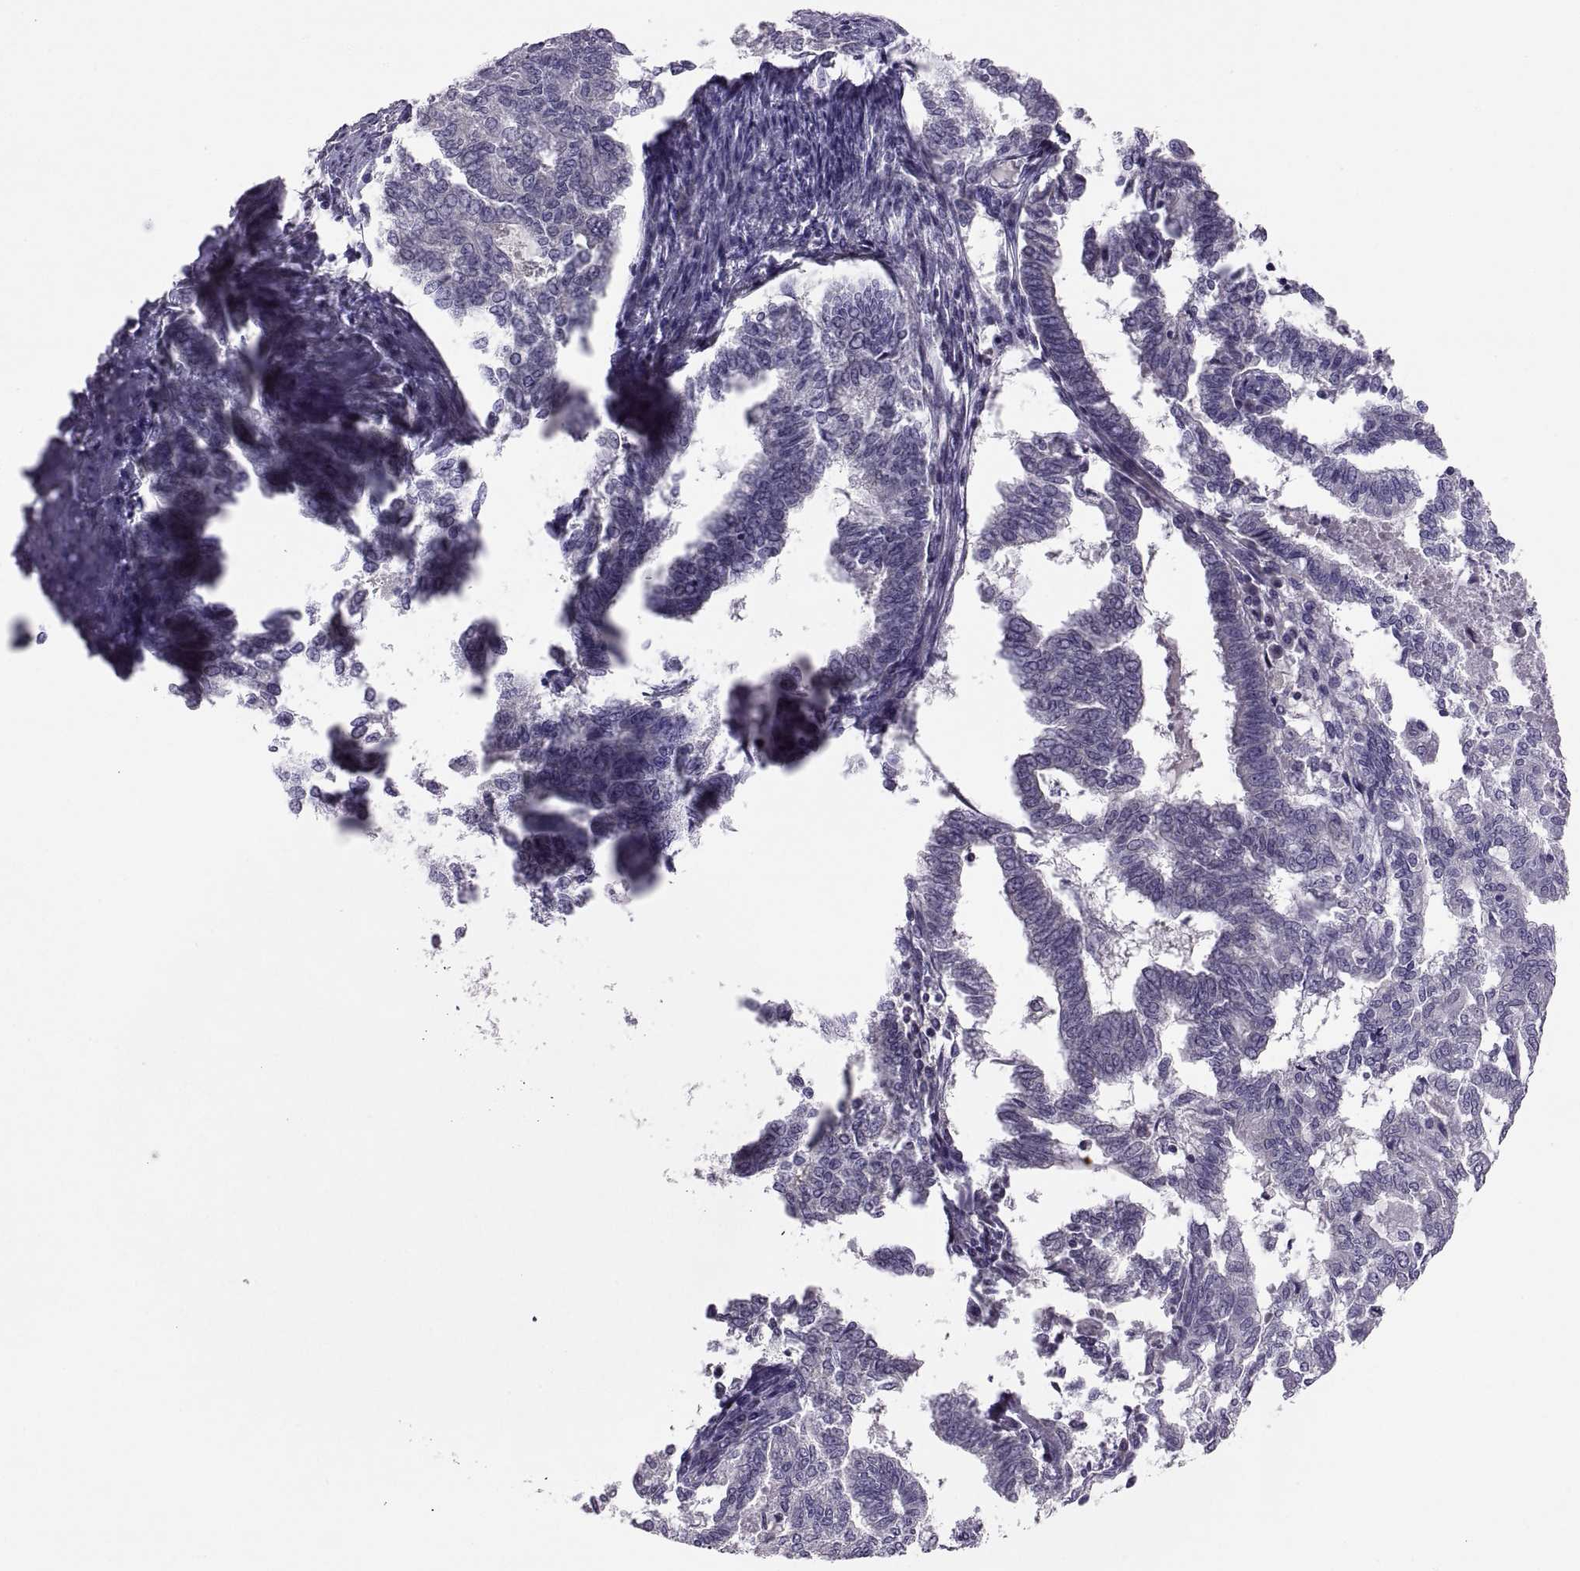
{"staining": {"intensity": "negative", "quantity": "none", "location": "none"}, "tissue": "endometrial cancer", "cell_type": "Tumor cells", "image_type": "cancer", "snomed": [{"axis": "morphology", "description": "Adenocarcinoma, NOS"}, {"axis": "topography", "description": "Endometrium"}], "caption": "Immunohistochemical staining of adenocarcinoma (endometrial) demonstrates no significant expression in tumor cells.", "gene": "TBX19", "patient": {"sex": "female", "age": 79}}